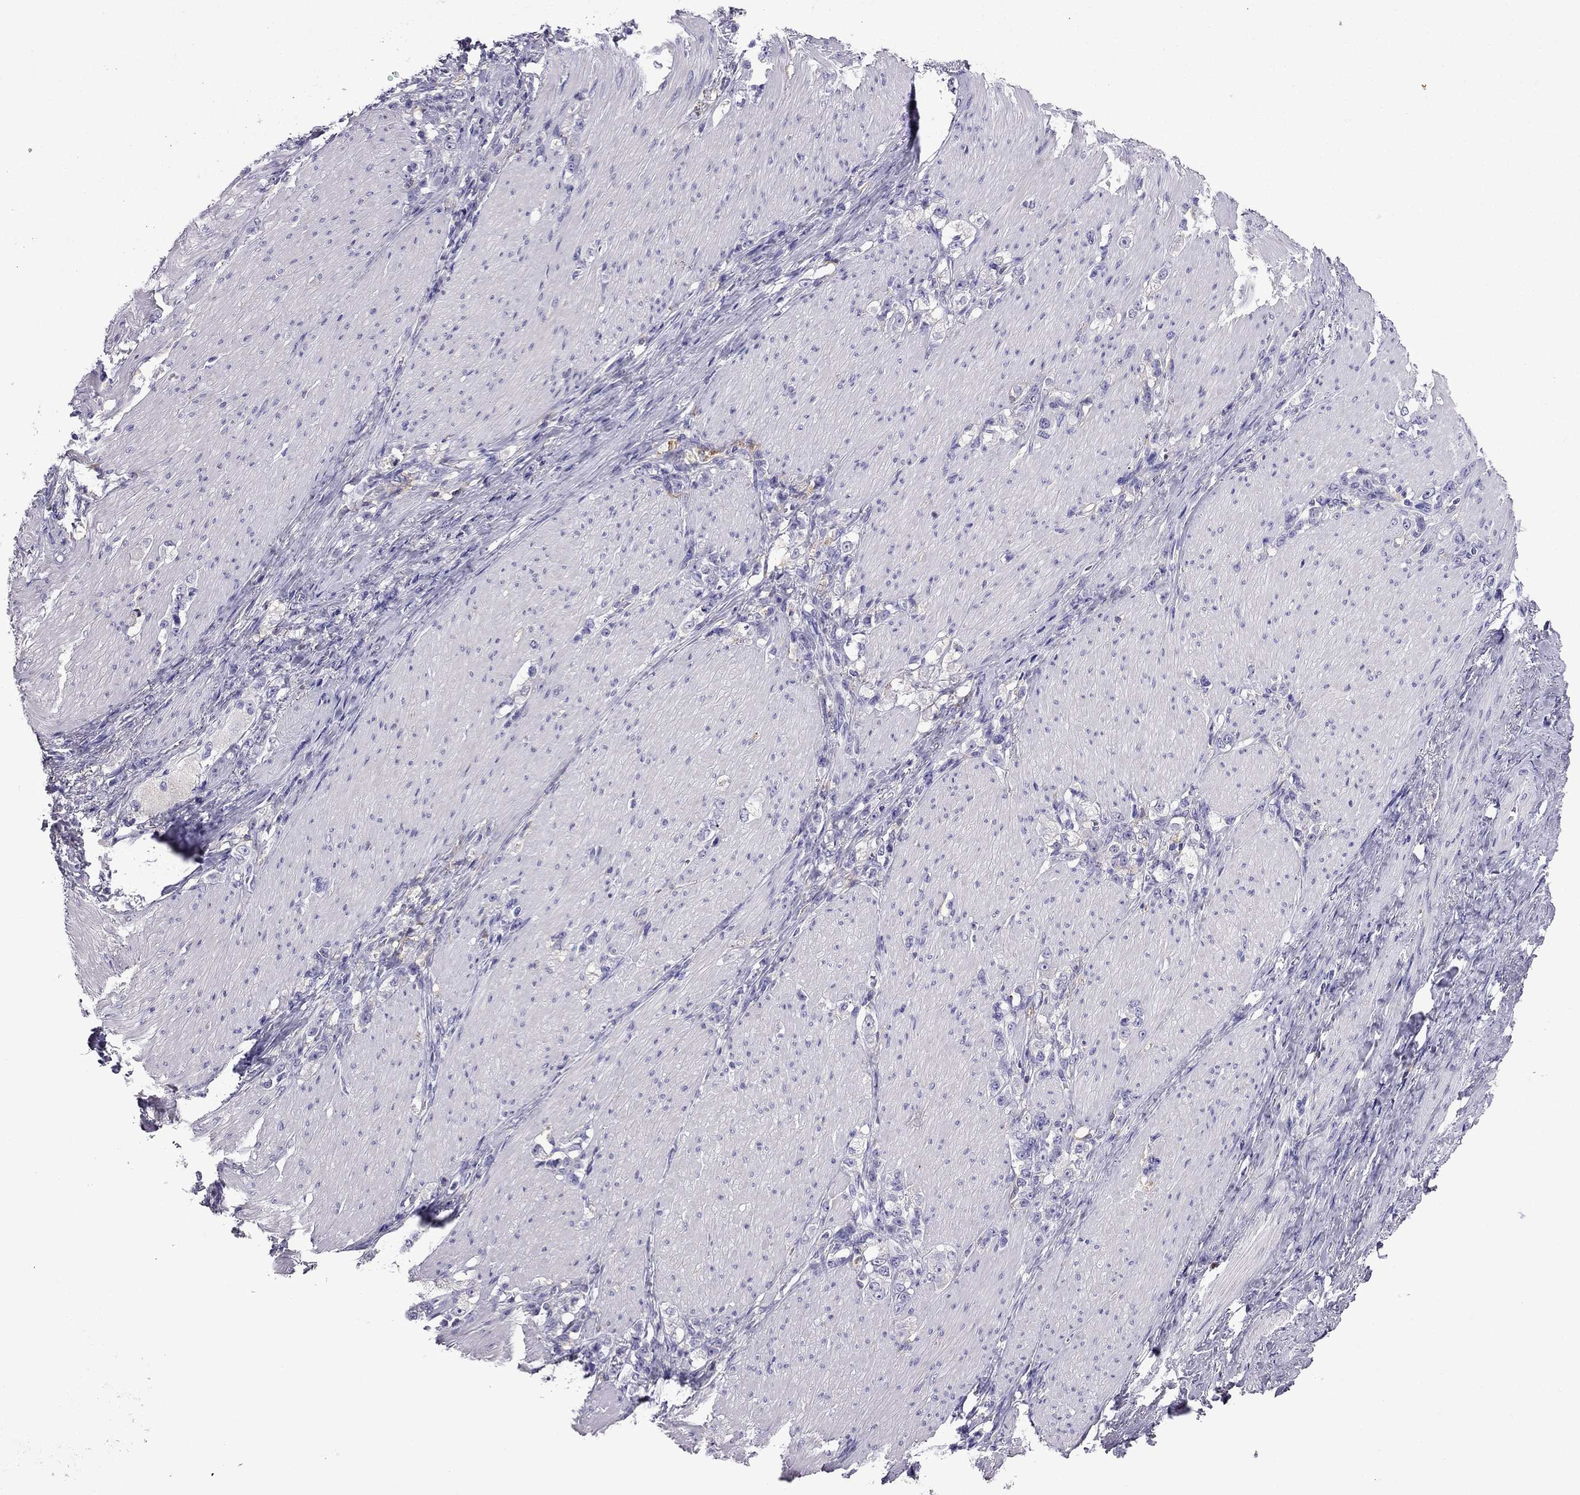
{"staining": {"intensity": "negative", "quantity": "none", "location": "none"}, "tissue": "stomach cancer", "cell_type": "Tumor cells", "image_type": "cancer", "snomed": [{"axis": "morphology", "description": "Adenocarcinoma, NOS"}, {"axis": "topography", "description": "Stomach, lower"}], "caption": "Photomicrograph shows no significant protein expression in tumor cells of stomach cancer.", "gene": "TSSK4", "patient": {"sex": "male", "age": 88}}